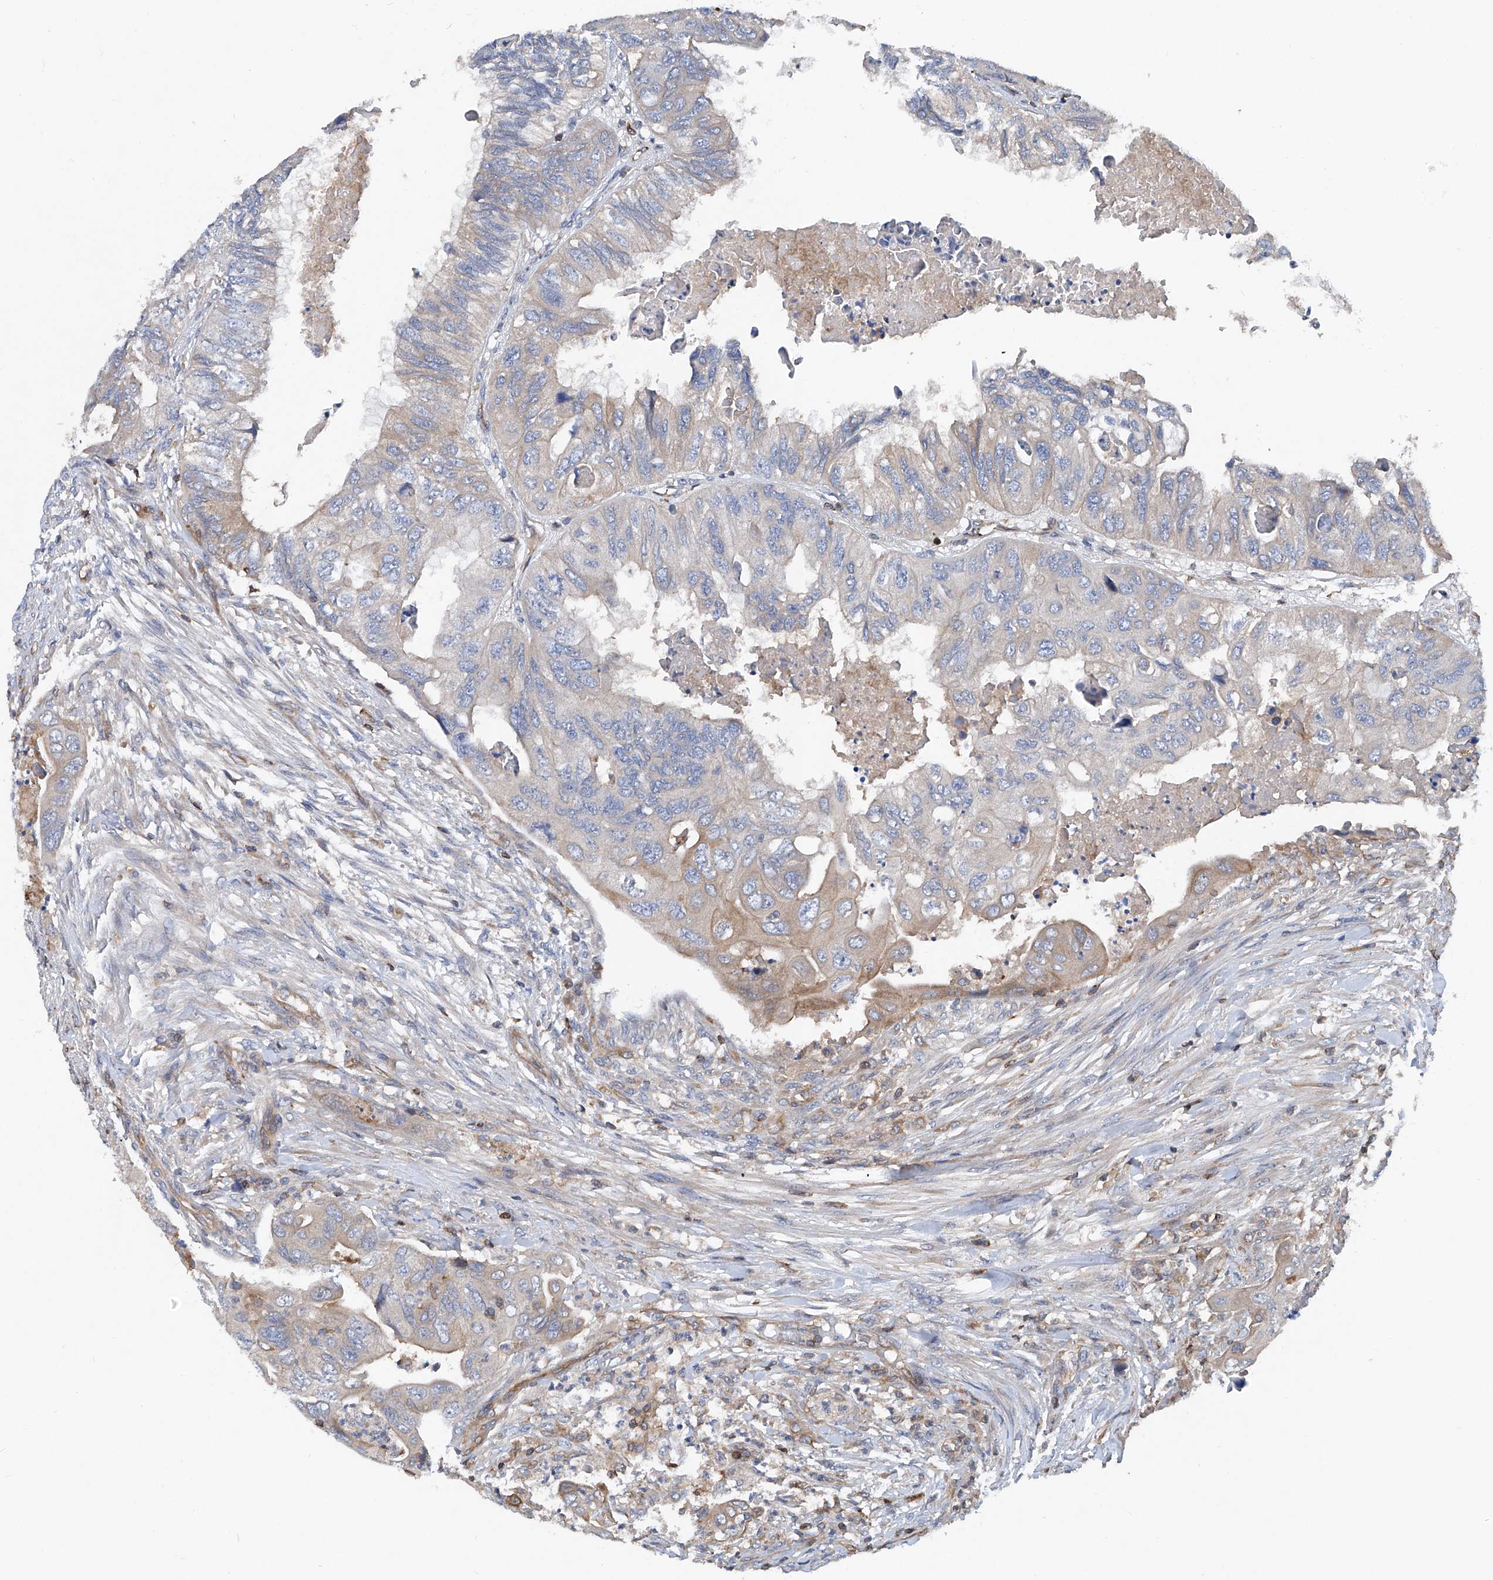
{"staining": {"intensity": "weak", "quantity": "<25%", "location": "cytoplasmic/membranous"}, "tissue": "colorectal cancer", "cell_type": "Tumor cells", "image_type": "cancer", "snomed": [{"axis": "morphology", "description": "Adenocarcinoma, NOS"}, {"axis": "topography", "description": "Rectum"}], "caption": "Tumor cells are negative for brown protein staining in colorectal cancer (adenocarcinoma). (Brightfield microscopy of DAB IHC at high magnification).", "gene": "TRIM38", "patient": {"sex": "male", "age": 63}}